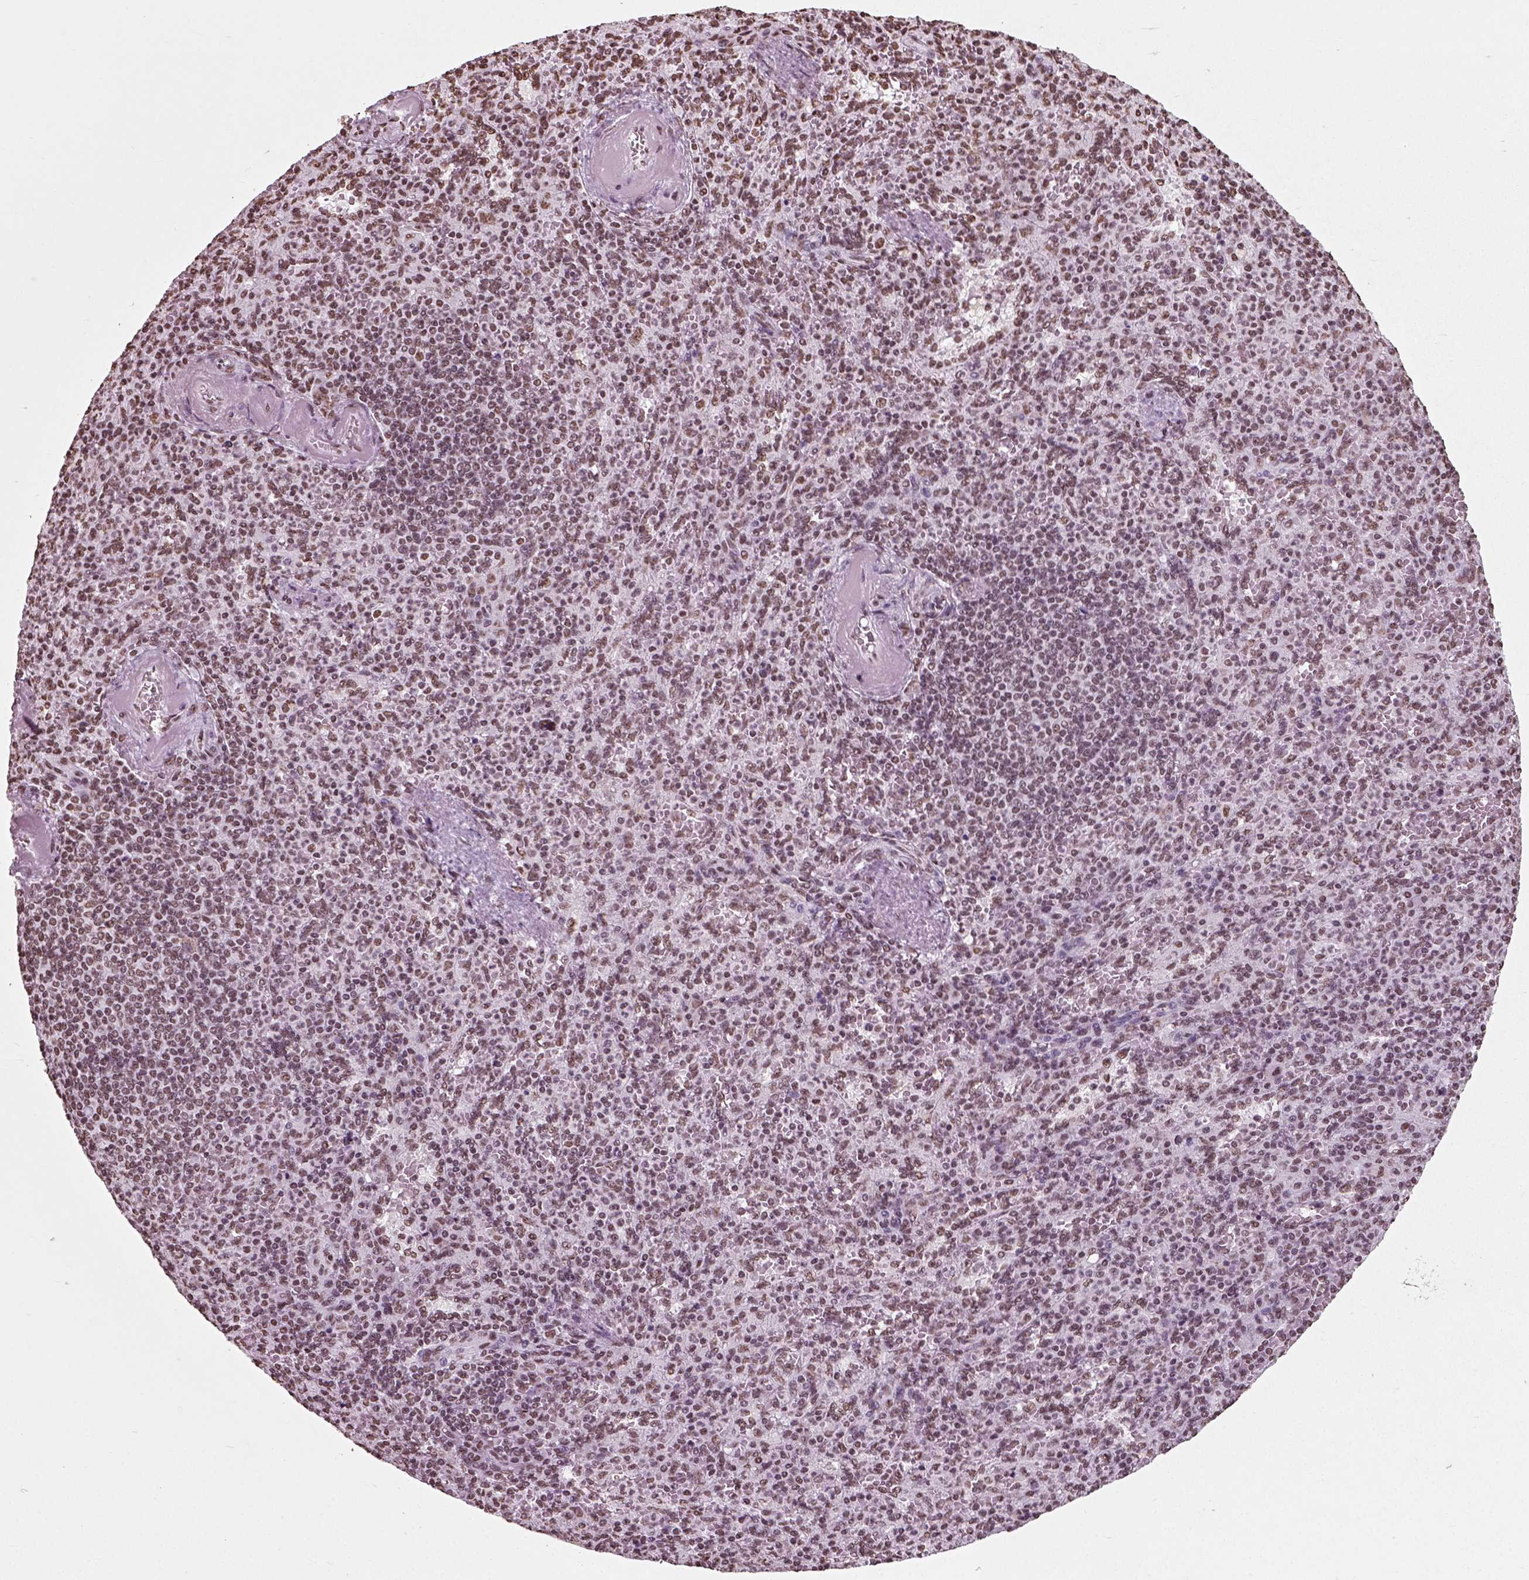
{"staining": {"intensity": "moderate", "quantity": "<25%", "location": "nuclear"}, "tissue": "spleen", "cell_type": "Cells in red pulp", "image_type": "normal", "snomed": [{"axis": "morphology", "description": "Normal tissue, NOS"}, {"axis": "topography", "description": "Spleen"}], "caption": "Normal spleen demonstrates moderate nuclear positivity in about <25% of cells in red pulp.", "gene": "POLR1H", "patient": {"sex": "female", "age": 74}}